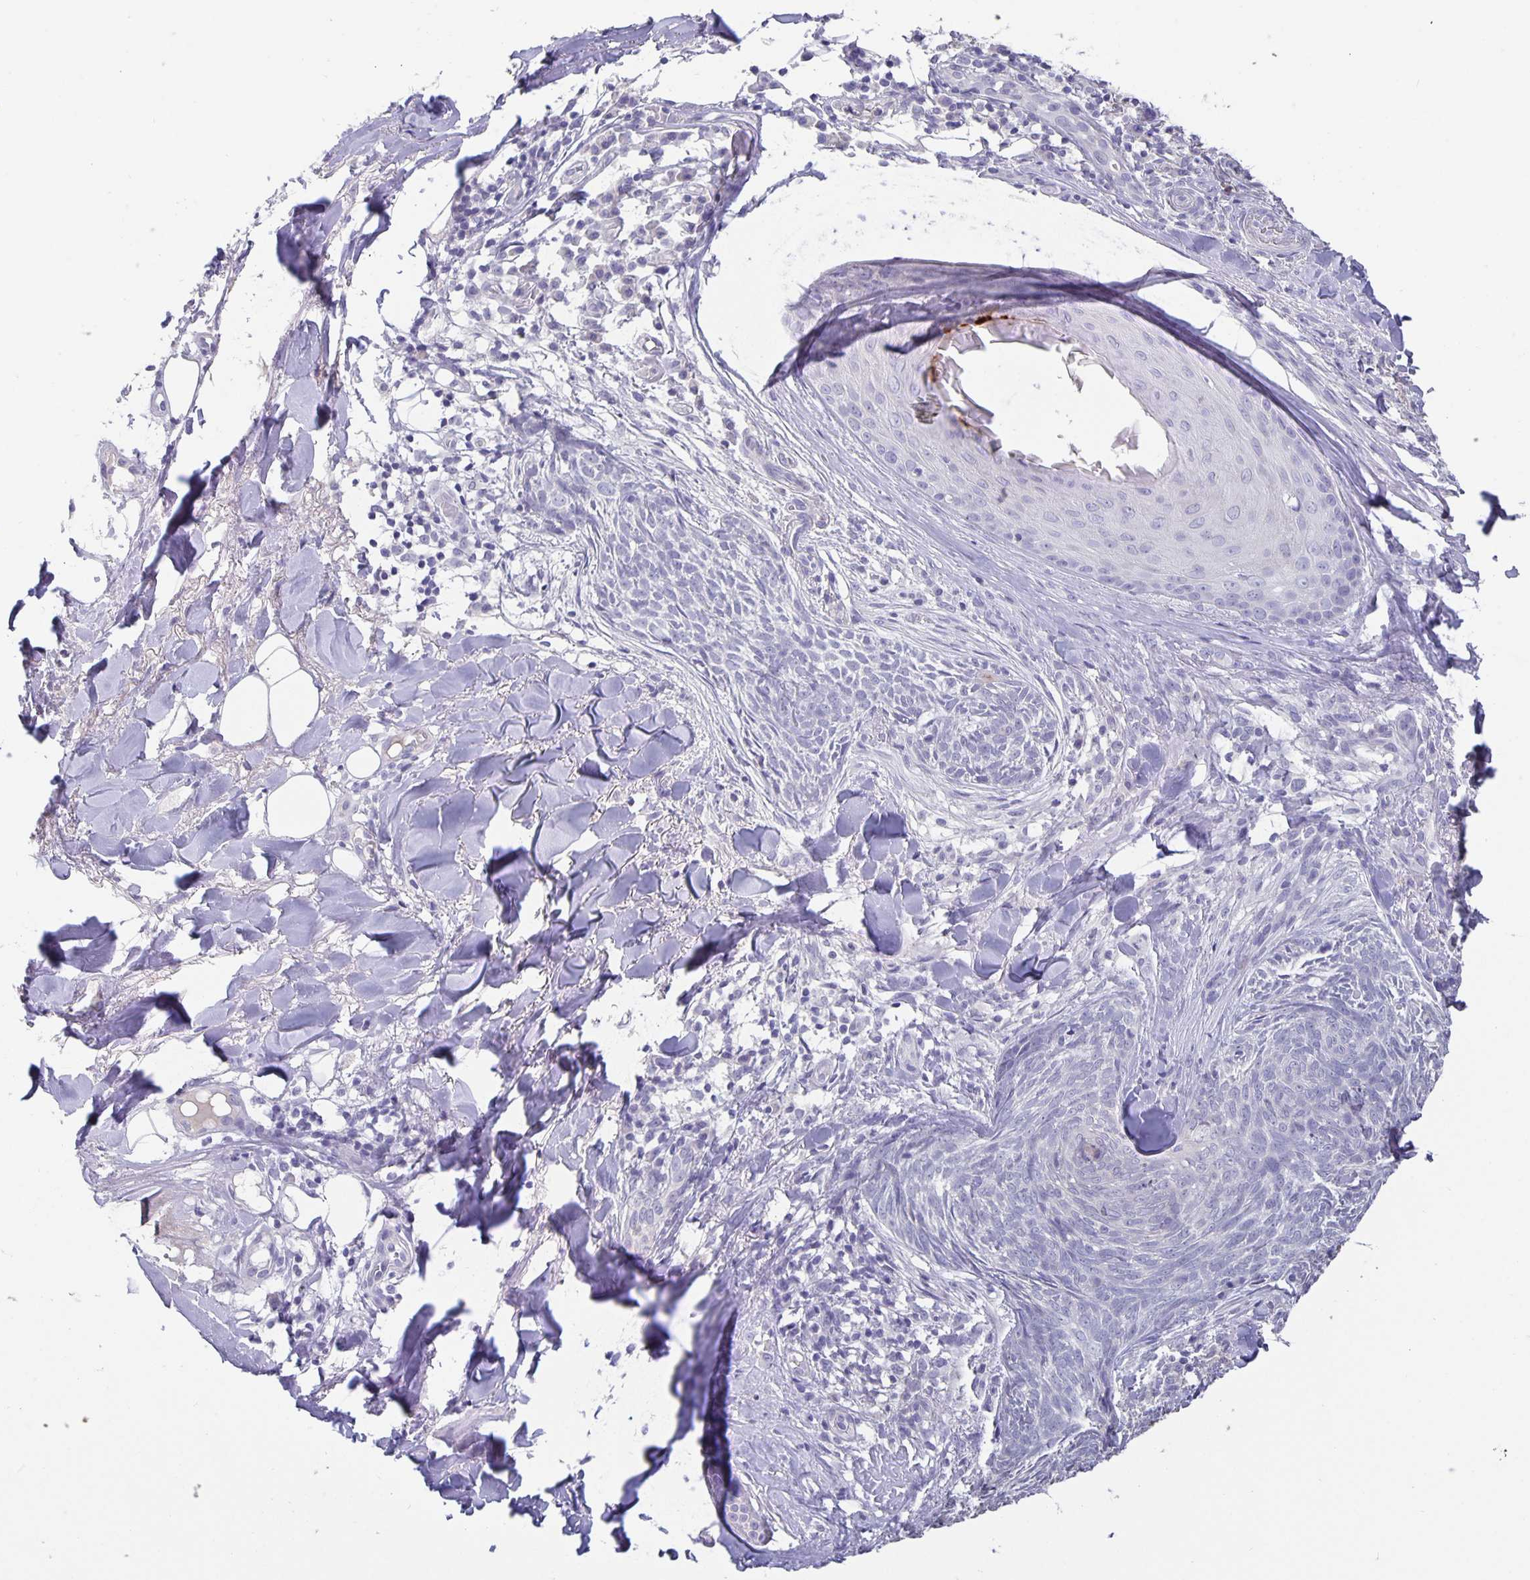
{"staining": {"intensity": "negative", "quantity": "none", "location": "none"}, "tissue": "skin cancer", "cell_type": "Tumor cells", "image_type": "cancer", "snomed": [{"axis": "morphology", "description": "Basal cell carcinoma"}, {"axis": "topography", "description": "Skin"}], "caption": "Immunohistochemical staining of human skin cancer demonstrates no significant positivity in tumor cells. (DAB (3,3'-diaminobenzidine) IHC, high magnification).", "gene": "GDF15", "patient": {"sex": "female", "age": 93}}